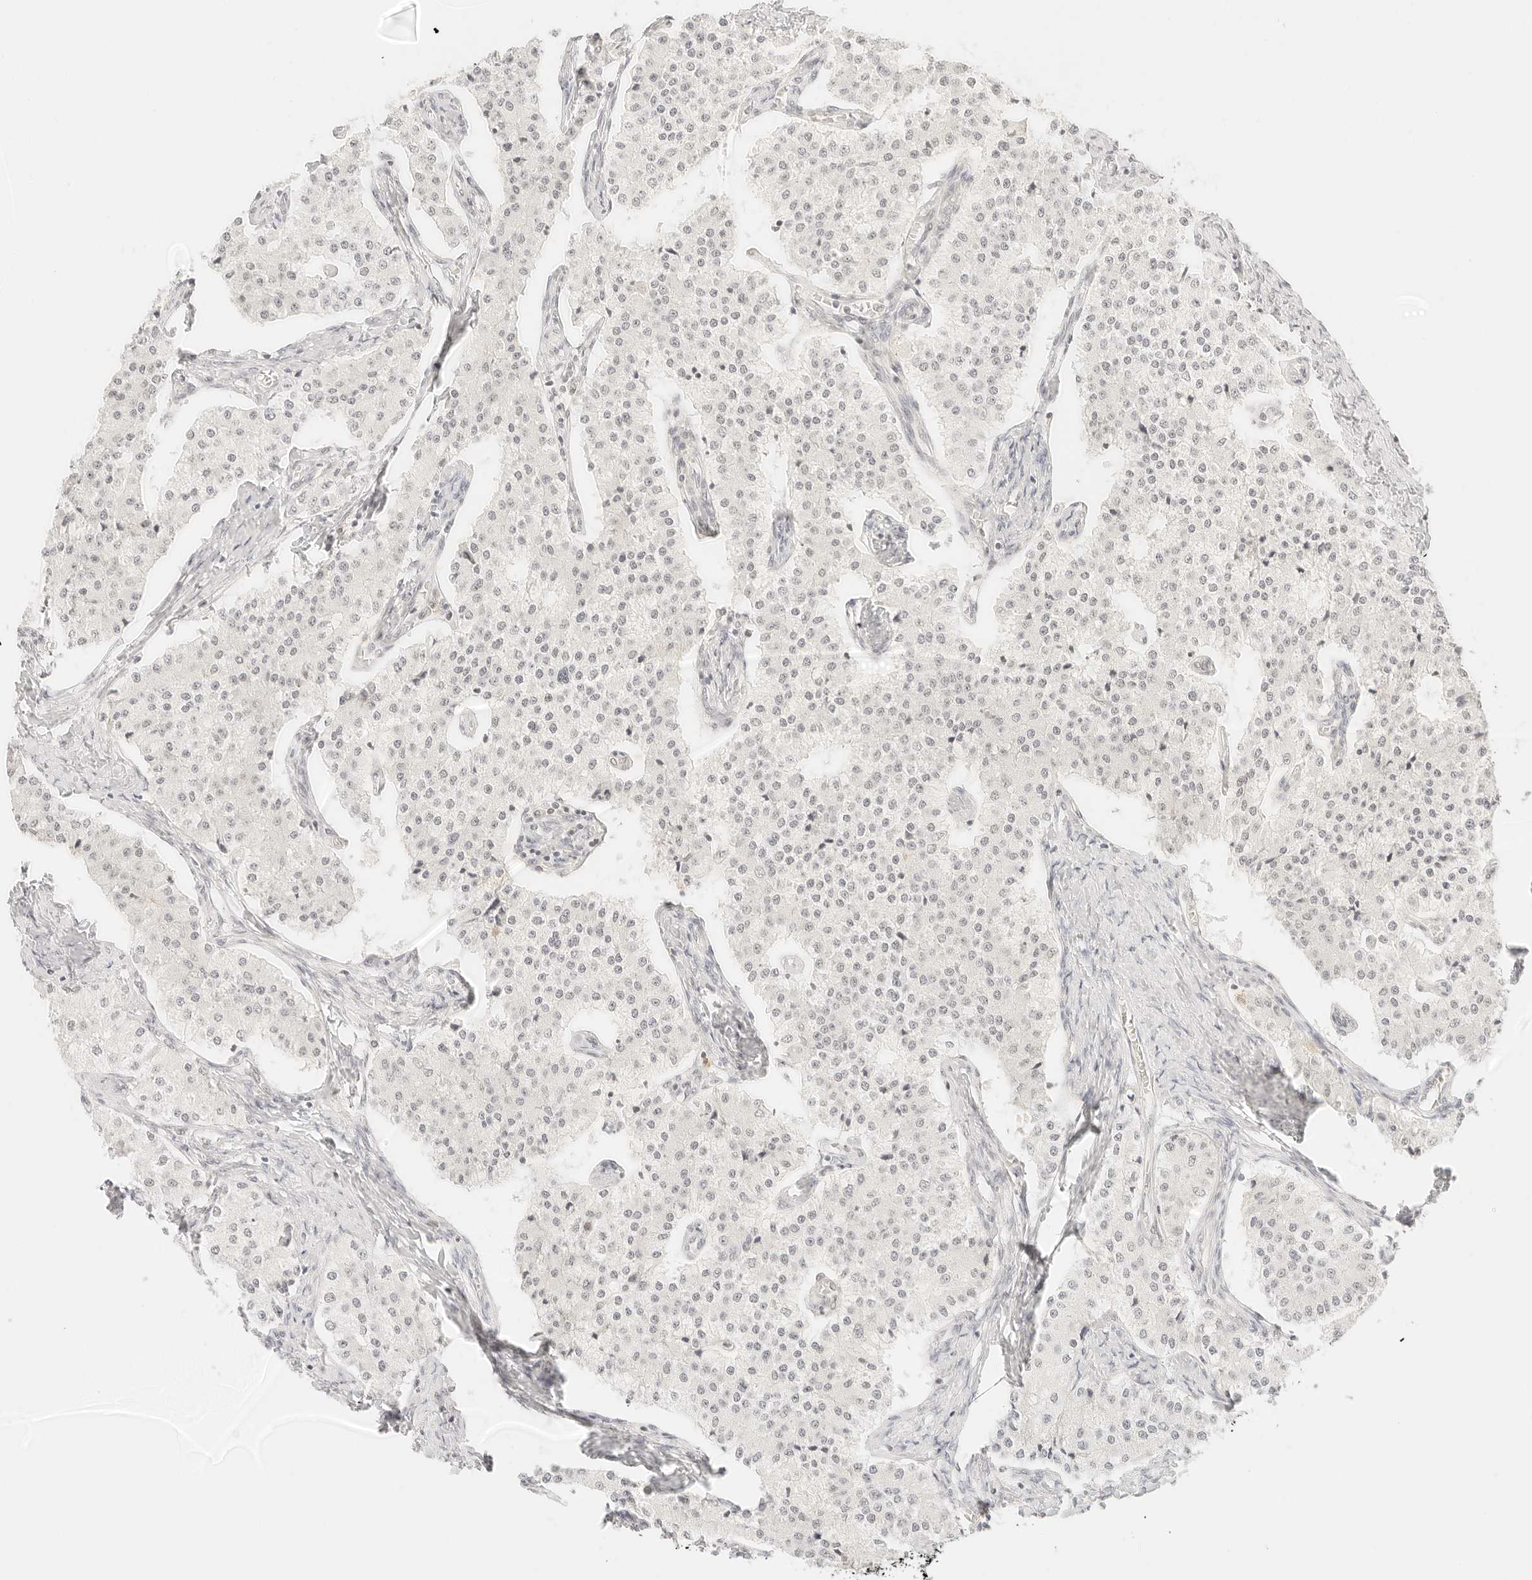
{"staining": {"intensity": "negative", "quantity": "none", "location": "none"}, "tissue": "carcinoid", "cell_type": "Tumor cells", "image_type": "cancer", "snomed": [{"axis": "morphology", "description": "Carcinoid, malignant, NOS"}, {"axis": "topography", "description": "Colon"}], "caption": "This is an IHC histopathology image of human carcinoid. There is no positivity in tumor cells.", "gene": "GNAS", "patient": {"sex": "female", "age": 52}}